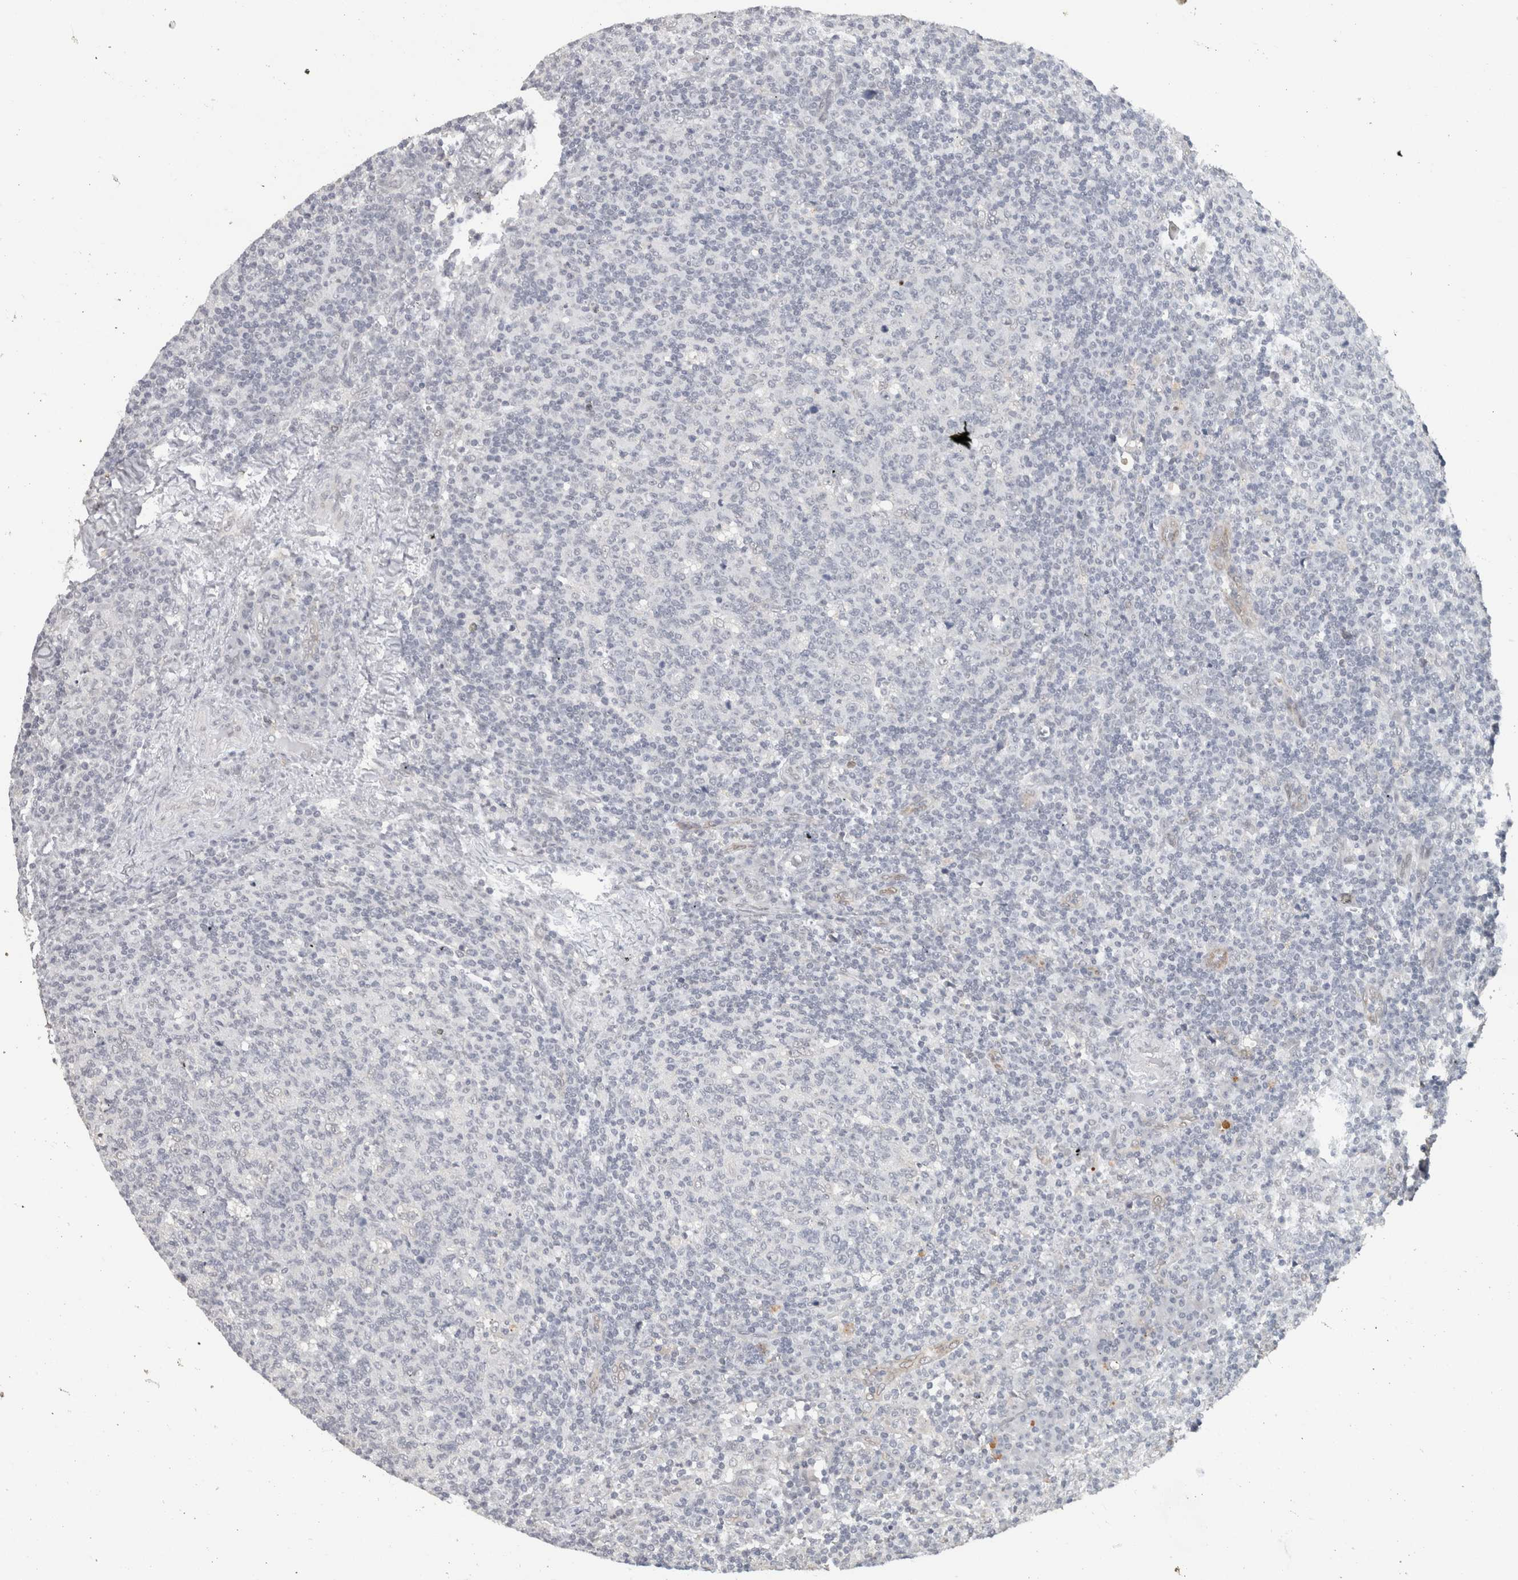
{"staining": {"intensity": "negative", "quantity": "none", "location": "none"}, "tissue": "lymph node", "cell_type": "Germinal center cells", "image_type": "normal", "snomed": [{"axis": "morphology", "description": "Normal tissue, NOS"}, {"axis": "morphology", "description": "Inflammation, NOS"}, {"axis": "topography", "description": "Lymph node"}], "caption": "Human lymph node stained for a protein using IHC displays no positivity in germinal center cells.", "gene": "PRXL2A", "patient": {"sex": "male", "age": 55}}